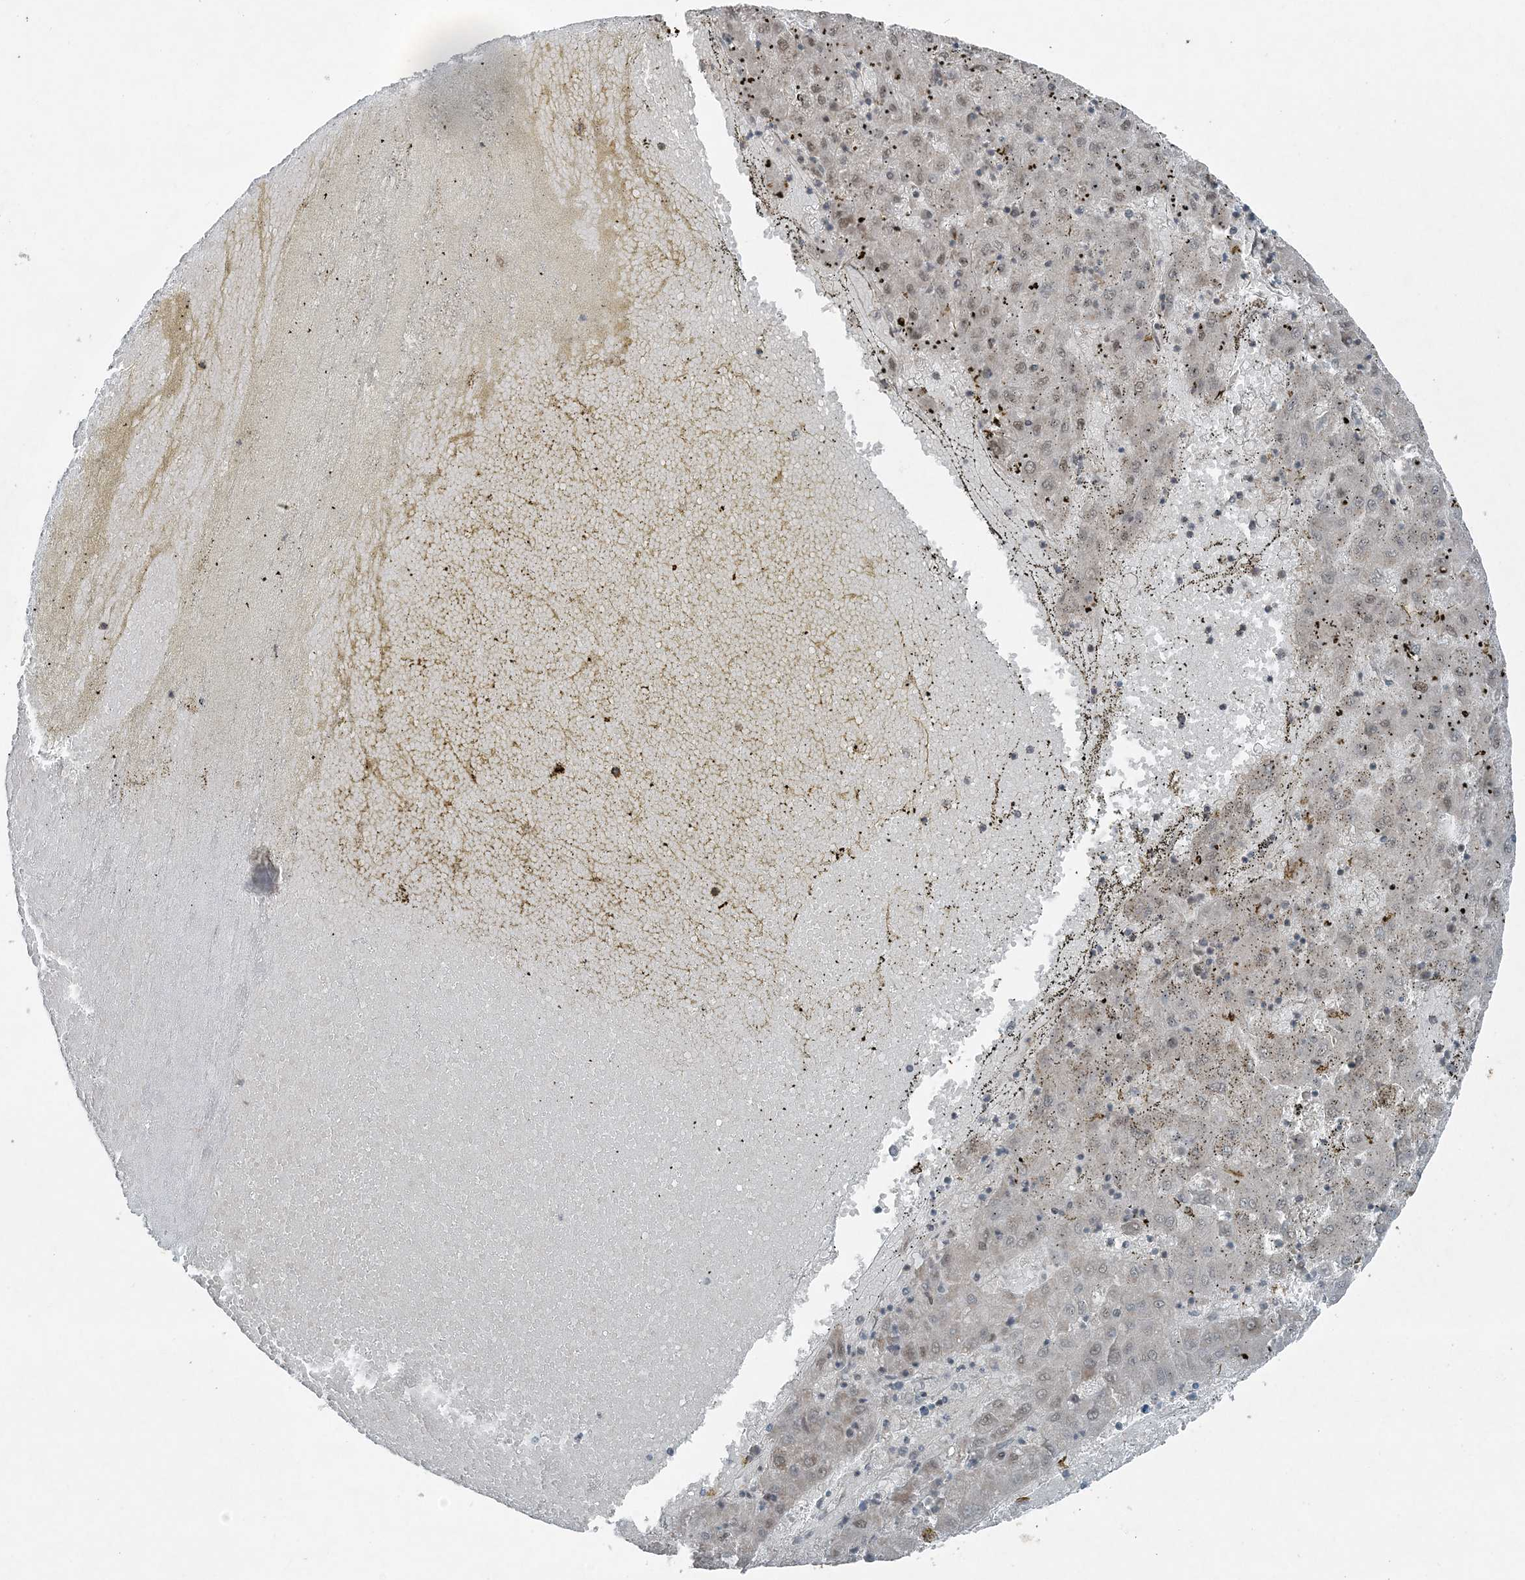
{"staining": {"intensity": "weak", "quantity": ">75%", "location": "nuclear"}, "tissue": "liver cancer", "cell_type": "Tumor cells", "image_type": "cancer", "snomed": [{"axis": "morphology", "description": "Carcinoma, Hepatocellular, NOS"}, {"axis": "topography", "description": "Liver"}], "caption": "Immunohistochemical staining of human liver cancer shows weak nuclear protein staining in approximately >75% of tumor cells. The protein of interest is shown in brown color, while the nuclei are stained blue.", "gene": "COPS7B", "patient": {"sex": "male", "age": 72}}